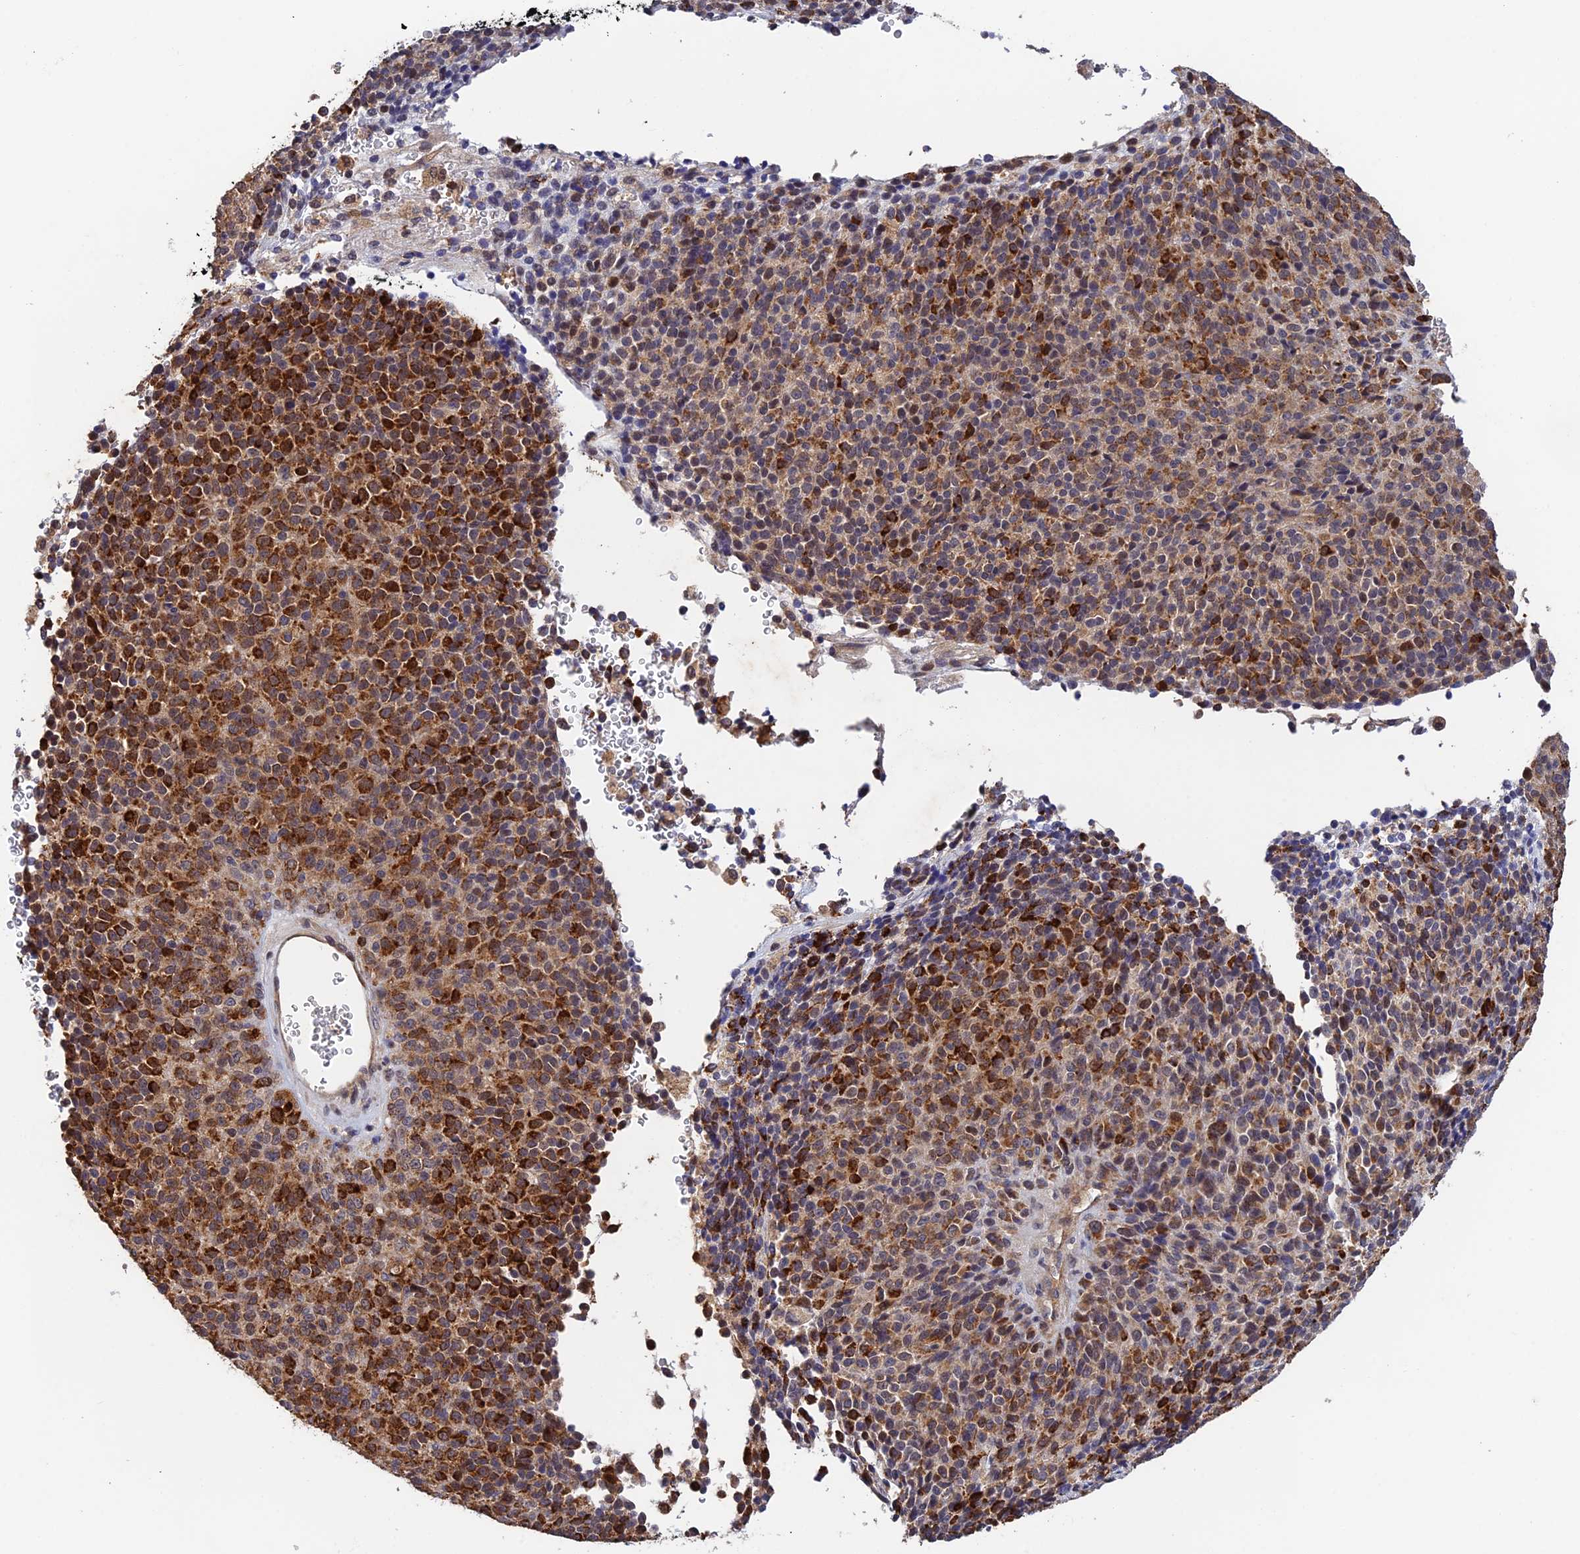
{"staining": {"intensity": "strong", "quantity": "25%-75%", "location": "cytoplasmic/membranous"}, "tissue": "melanoma", "cell_type": "Tumor cells", "image_type": "cancer", "snomed": [{"axis": "morphology", "description": "Malignant melanoma, Metastatic site"}, {"axis": "topography", "description": "Brain"}], "caption": "This is a histology image of immunohistochemistry (IHC) staining of melanoma, which shows strong staining in the cytoplasmic/membranous of tumor cells.", "gene": "CWH43", "patient": {"sex": "female", "age": 56}}